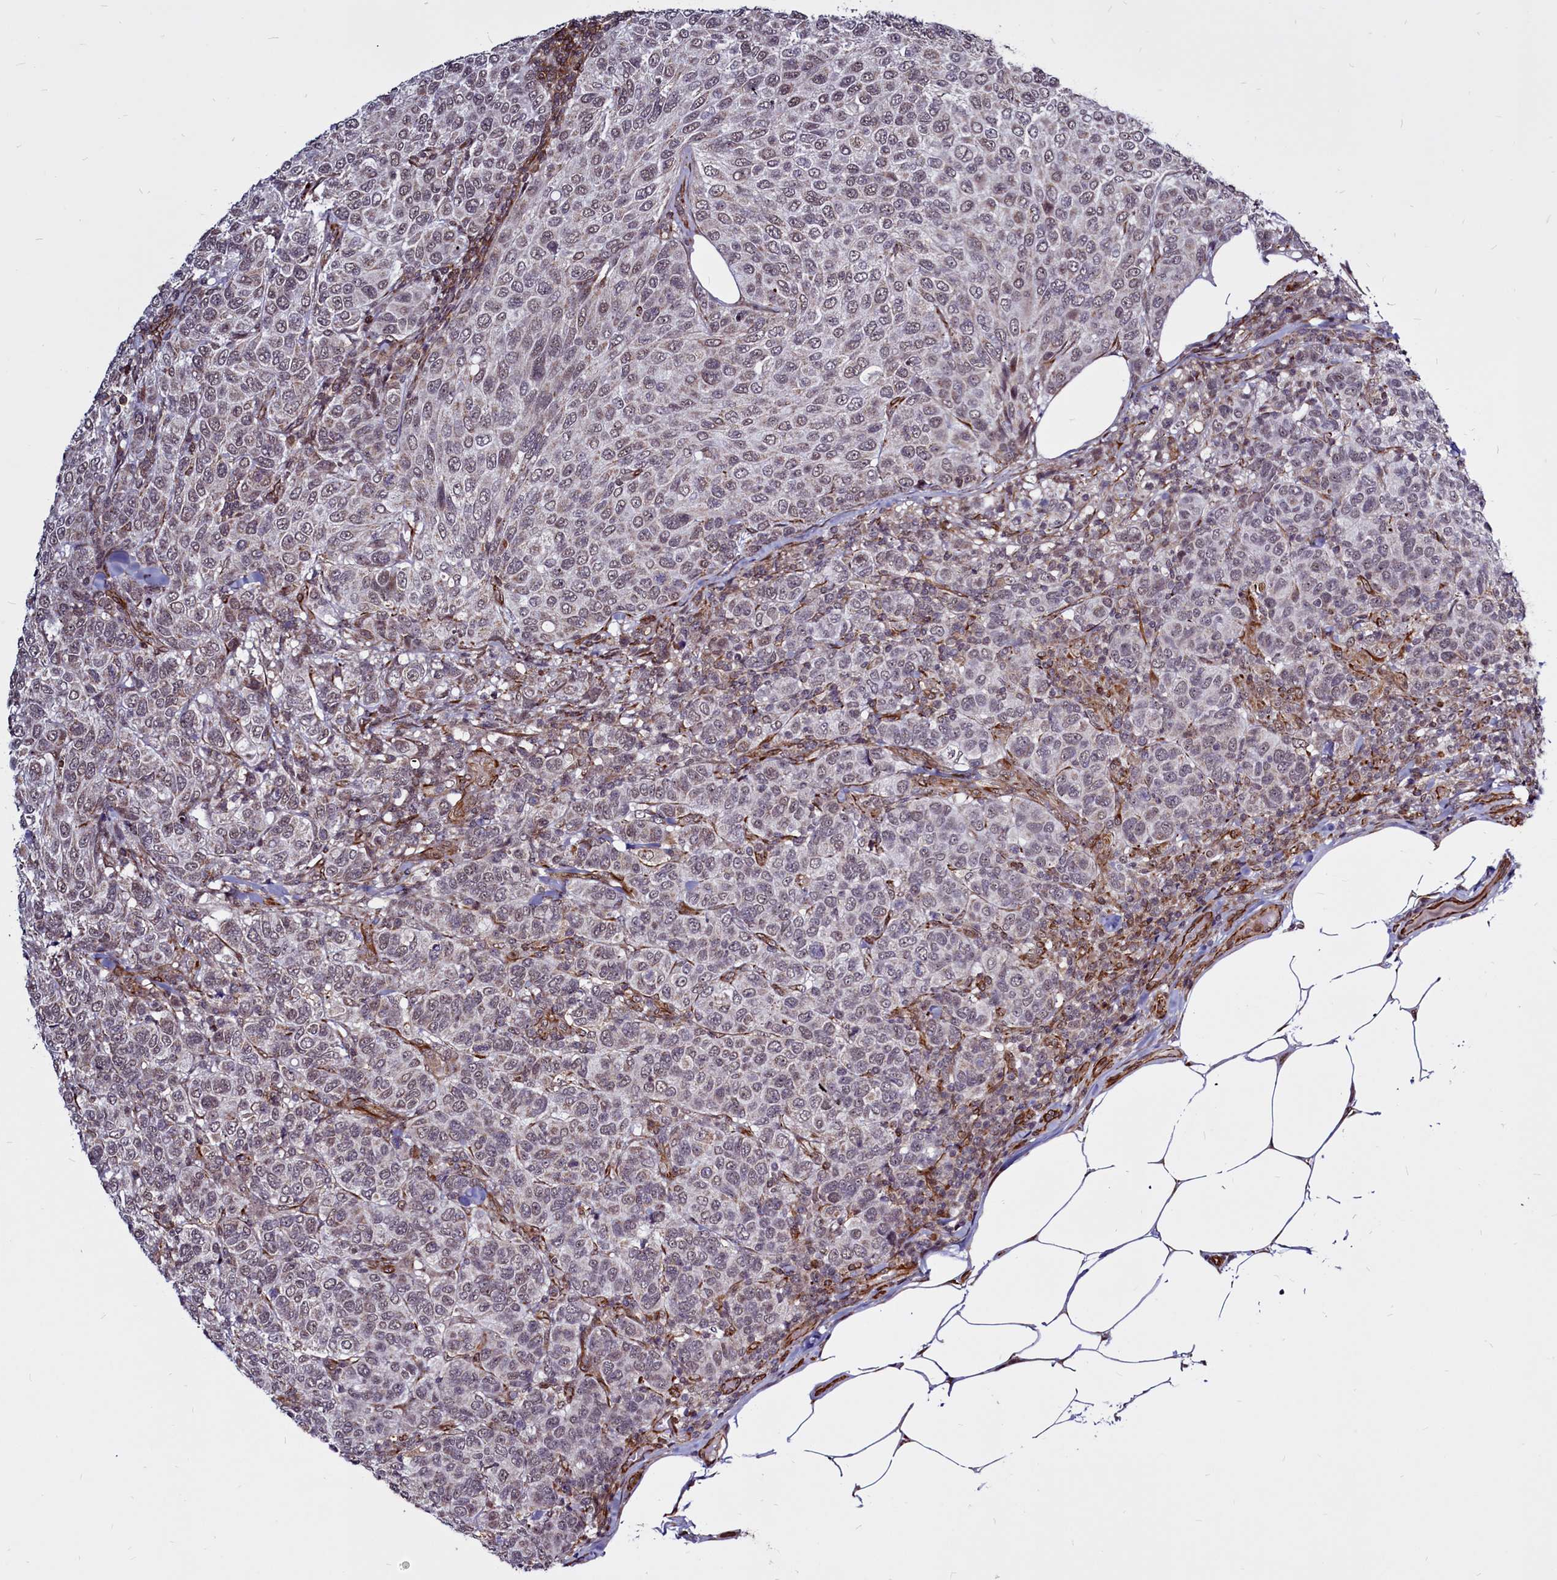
{"staining": {"intensity": "weak", "quantity": "25%-75%", "location": "nuclear"}, "tissue": "breast cancer", "cell_type": "Tumor cells", "image_type": "cancer", "snomed": [{"axis": "morphology", "description": "Duct carcinoma"}, {"axis": "topography", "description": "Breast"}], "caption": "Brown immunohistochemical staining in breast invasive ductal carcinoma reveals weak nuclear positivity in approximately 25%-75% of tumor cells.", "gene": "CLK3", "patient": {"sex": "female", "age": 55}}